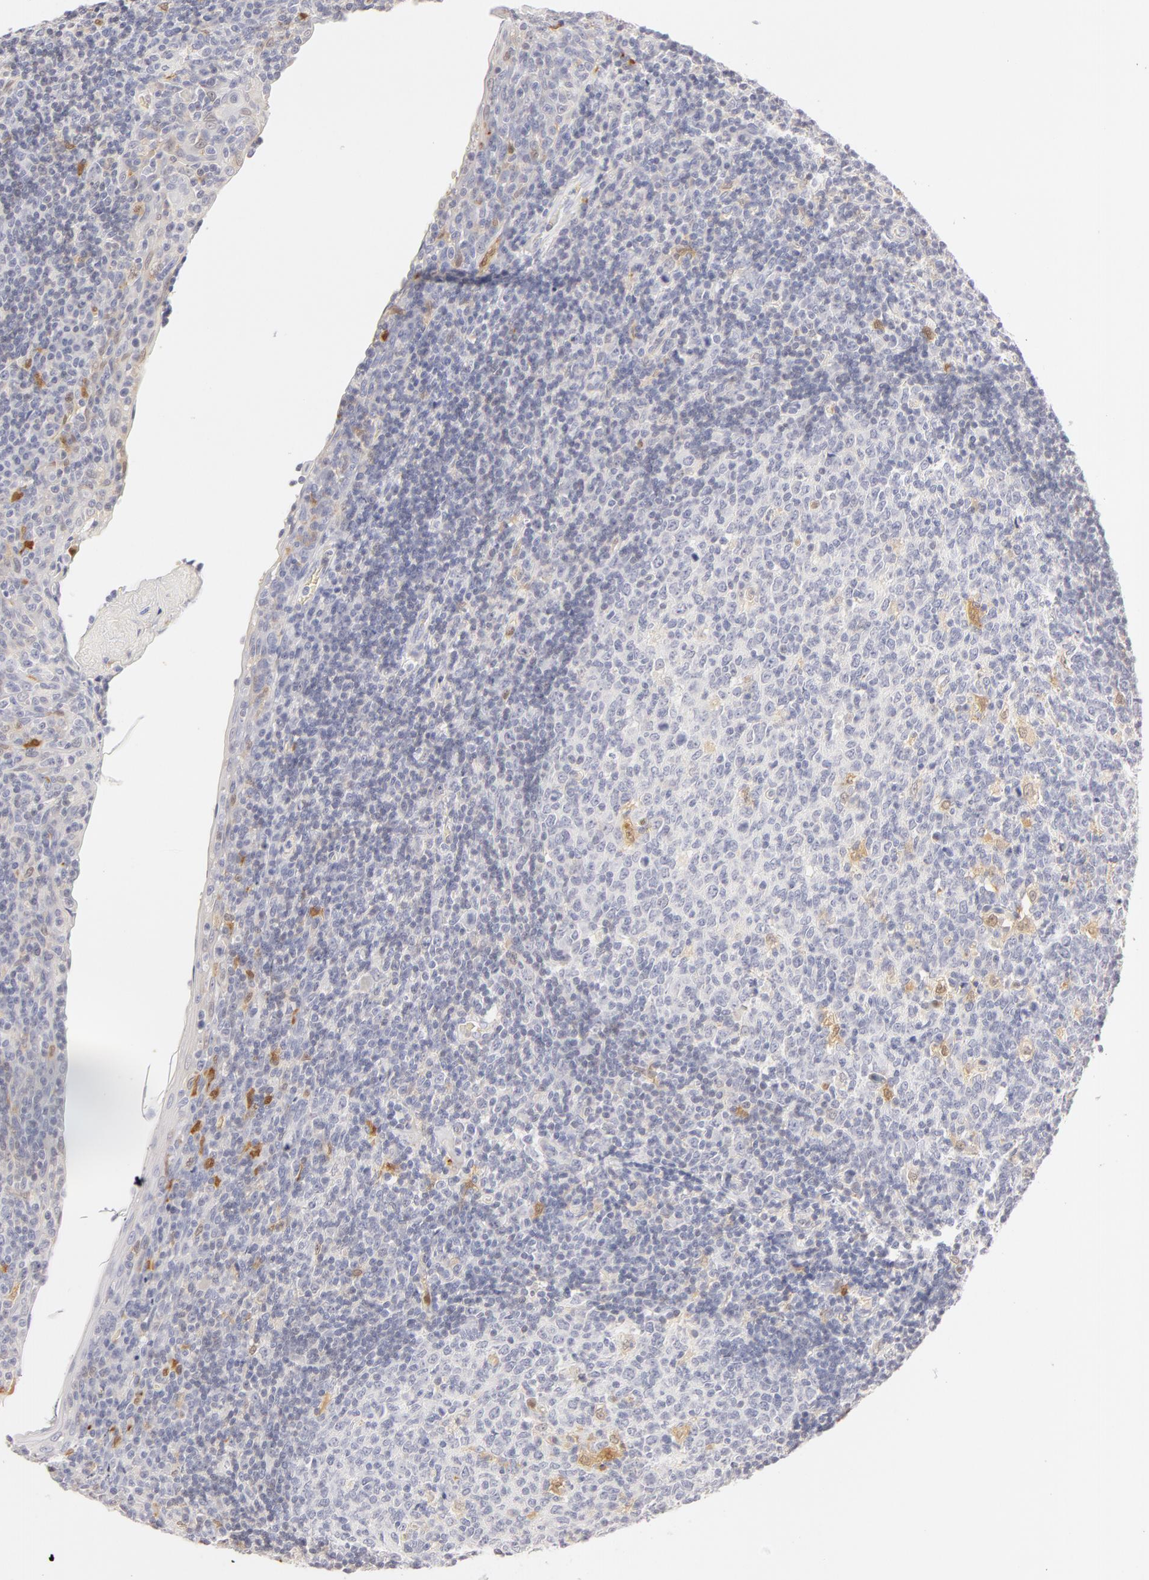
{"staining": {"intensity": "weak", "quantity": "<25%", "location": "cytoplasmic/membranous,nuclear"}, "tissue": "tonsil", "cell_type": "Germinal center cells", "image_type": "normal", "snomed": [{"axis": "morphology", "description": "Normal tissue, NOS"}, {"axis": "topography", "description": "Tonsil"}], "caption": "The IHC image has no significant positivity in germinal center cells of tonsil.", "gene": "CA2", "patient": {"sex": "female", "age": 3}}